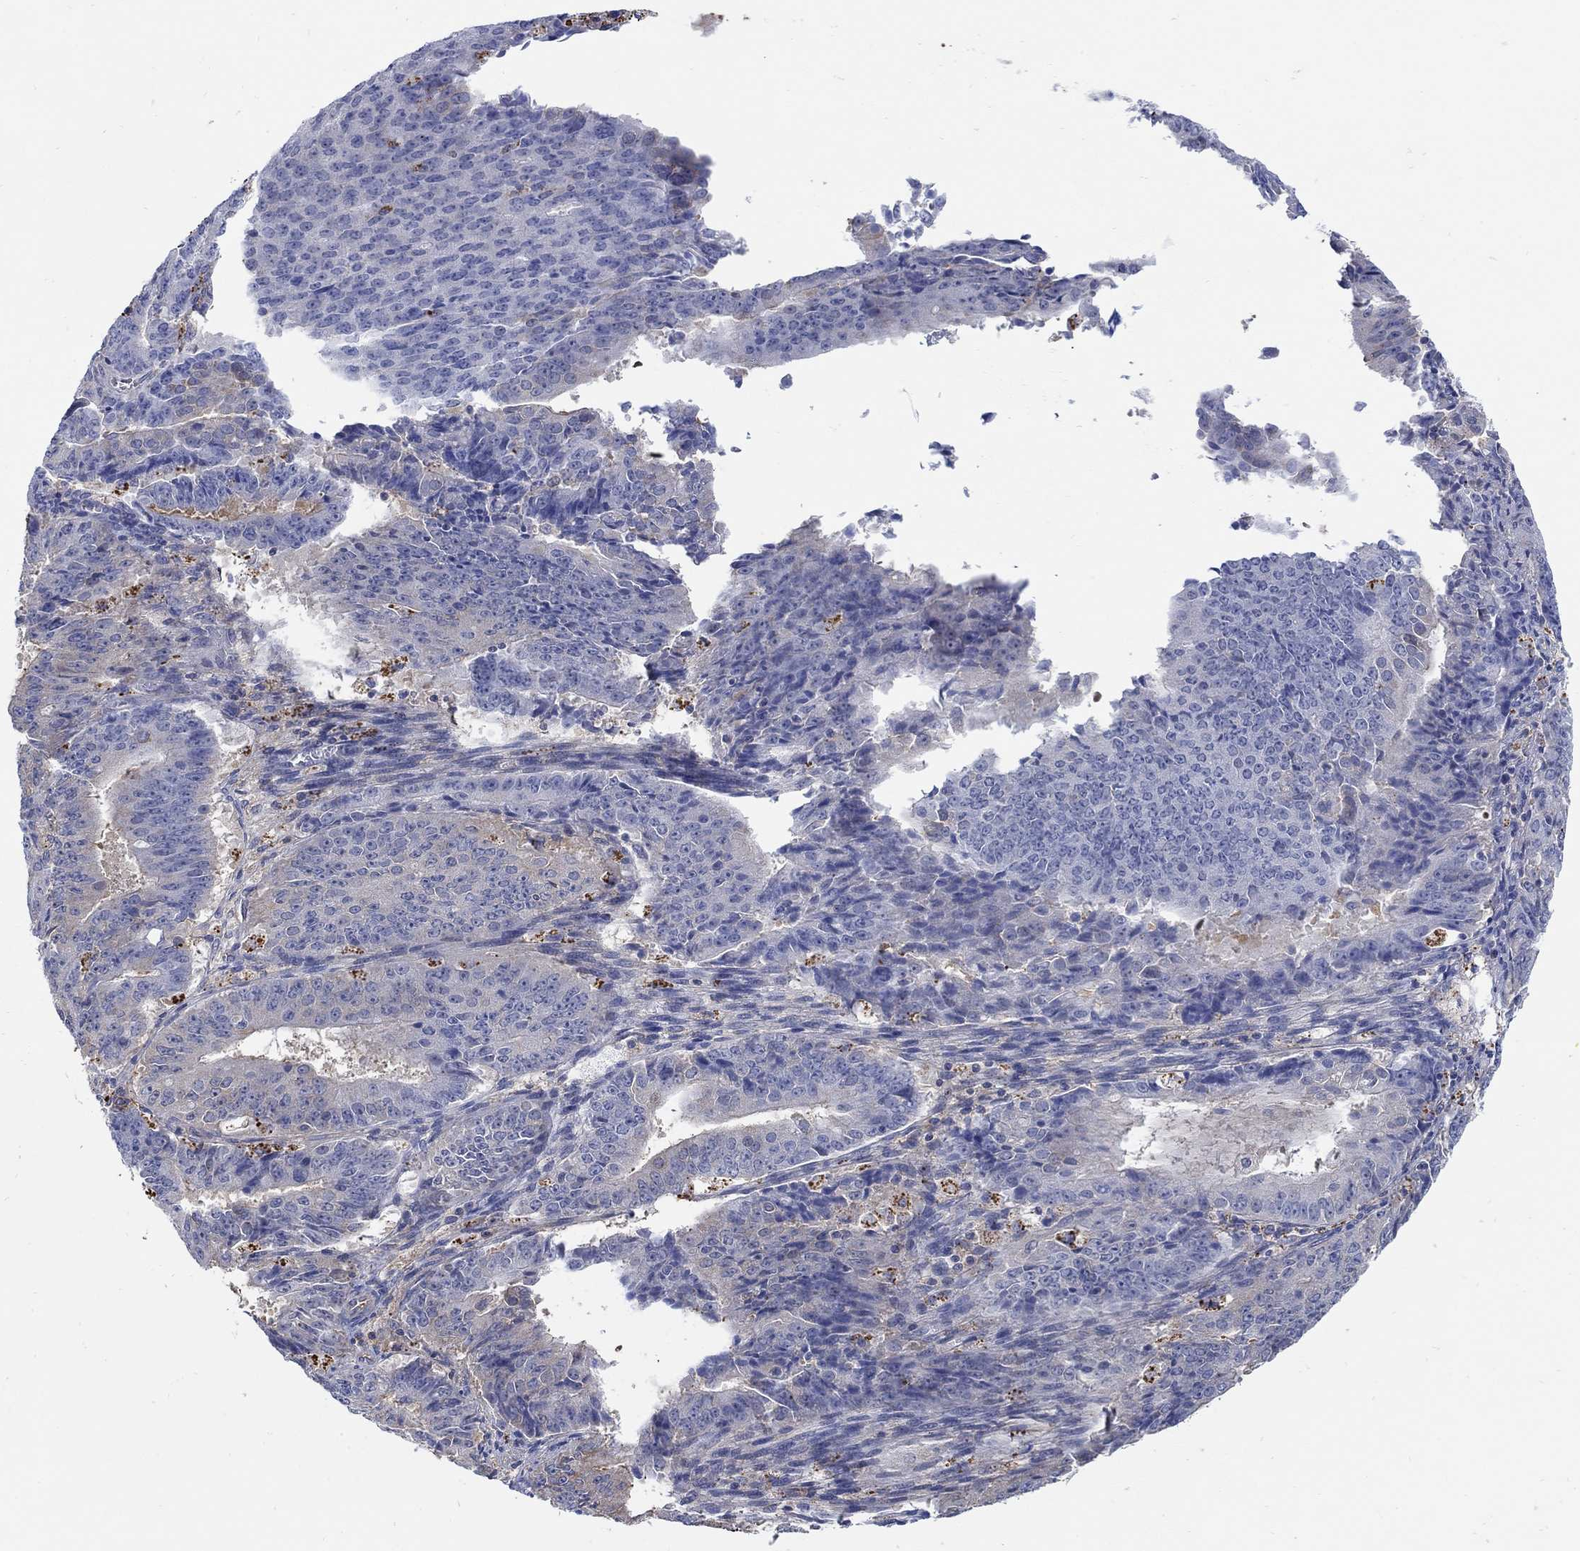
{"staining": {"intensity": "negative", "quantity": "none", "location": "none"}, "tissue": "ovarian cancer", "cell_type": "Tumor cells", "image_type": "cancer", "snomed": [{"axis": "morphology", "description": "Carcinoma, endometroid"}, {"axis": "topography", "description": "Ovary"}], "caption": "The photomicrograph exhibits no staining of tumor cells in ovarian cancer (endometroid carcinoma). (DAB (3,3'-diaminobenzidine) IHC with hematoxylin counter stain).", "gene": "TEKT3", "patient": {"sex": "female", "age": 42}}